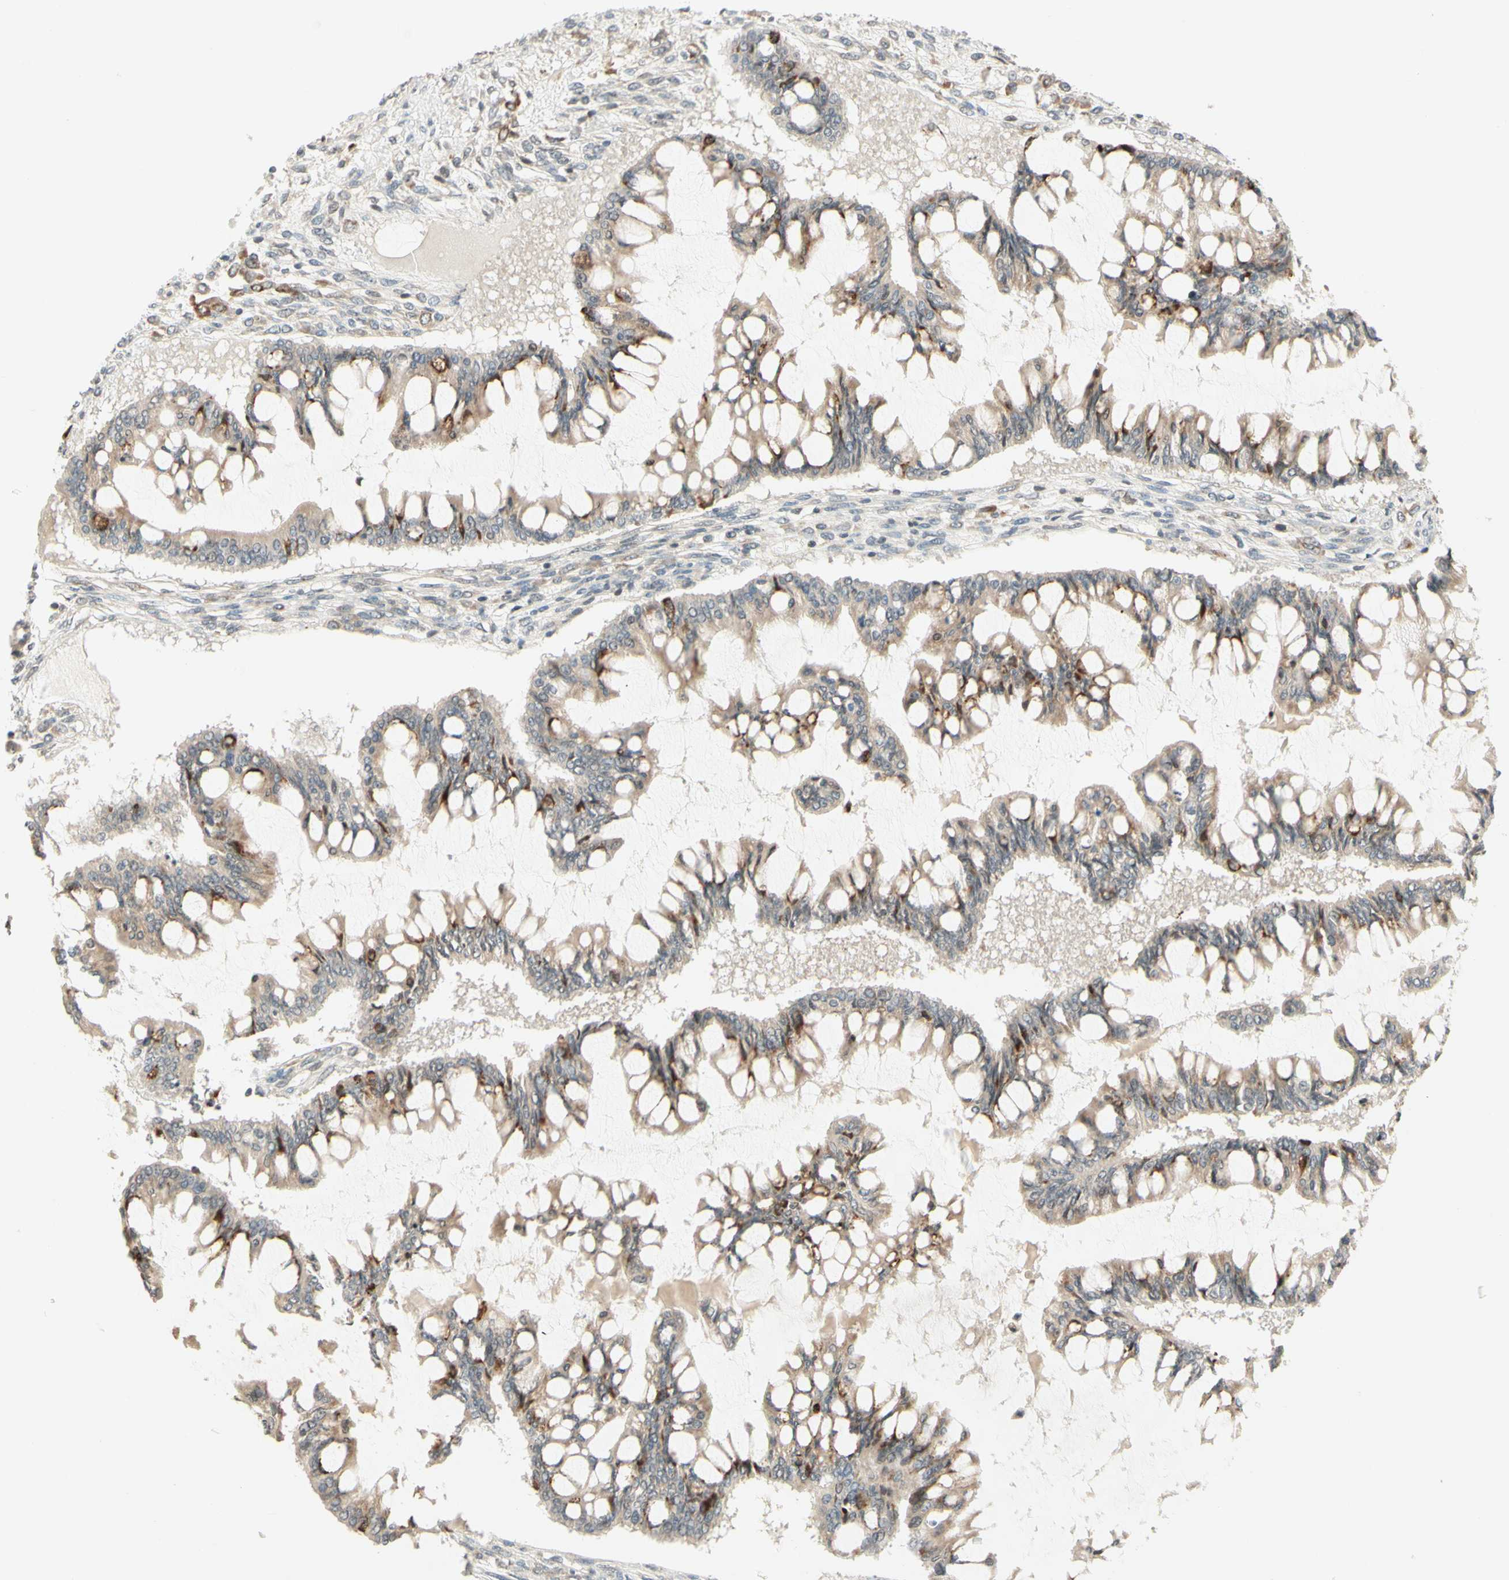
{"staining": {"intensity": "moderate", "quantity": "<25%", "location": "cytoplasmic/membranous"}, "tissue": "ovarian cancer", "cell_type": "Tumor cells", "image_type": "cancer", "snomed": [{"axis": "morphology", "description": "Cystadenocarcinoma, mucinous, NOS"}, {"axis": "topography", "description": "Ovary"}], "caption": "Ovarian mucinous cystadenocarcinoma tissue shows moderate cytoplasmic/membranous expression in about <25% of tumor cells", "gene": "ZW10", "patient": {"sex": "female", "age": 73}}